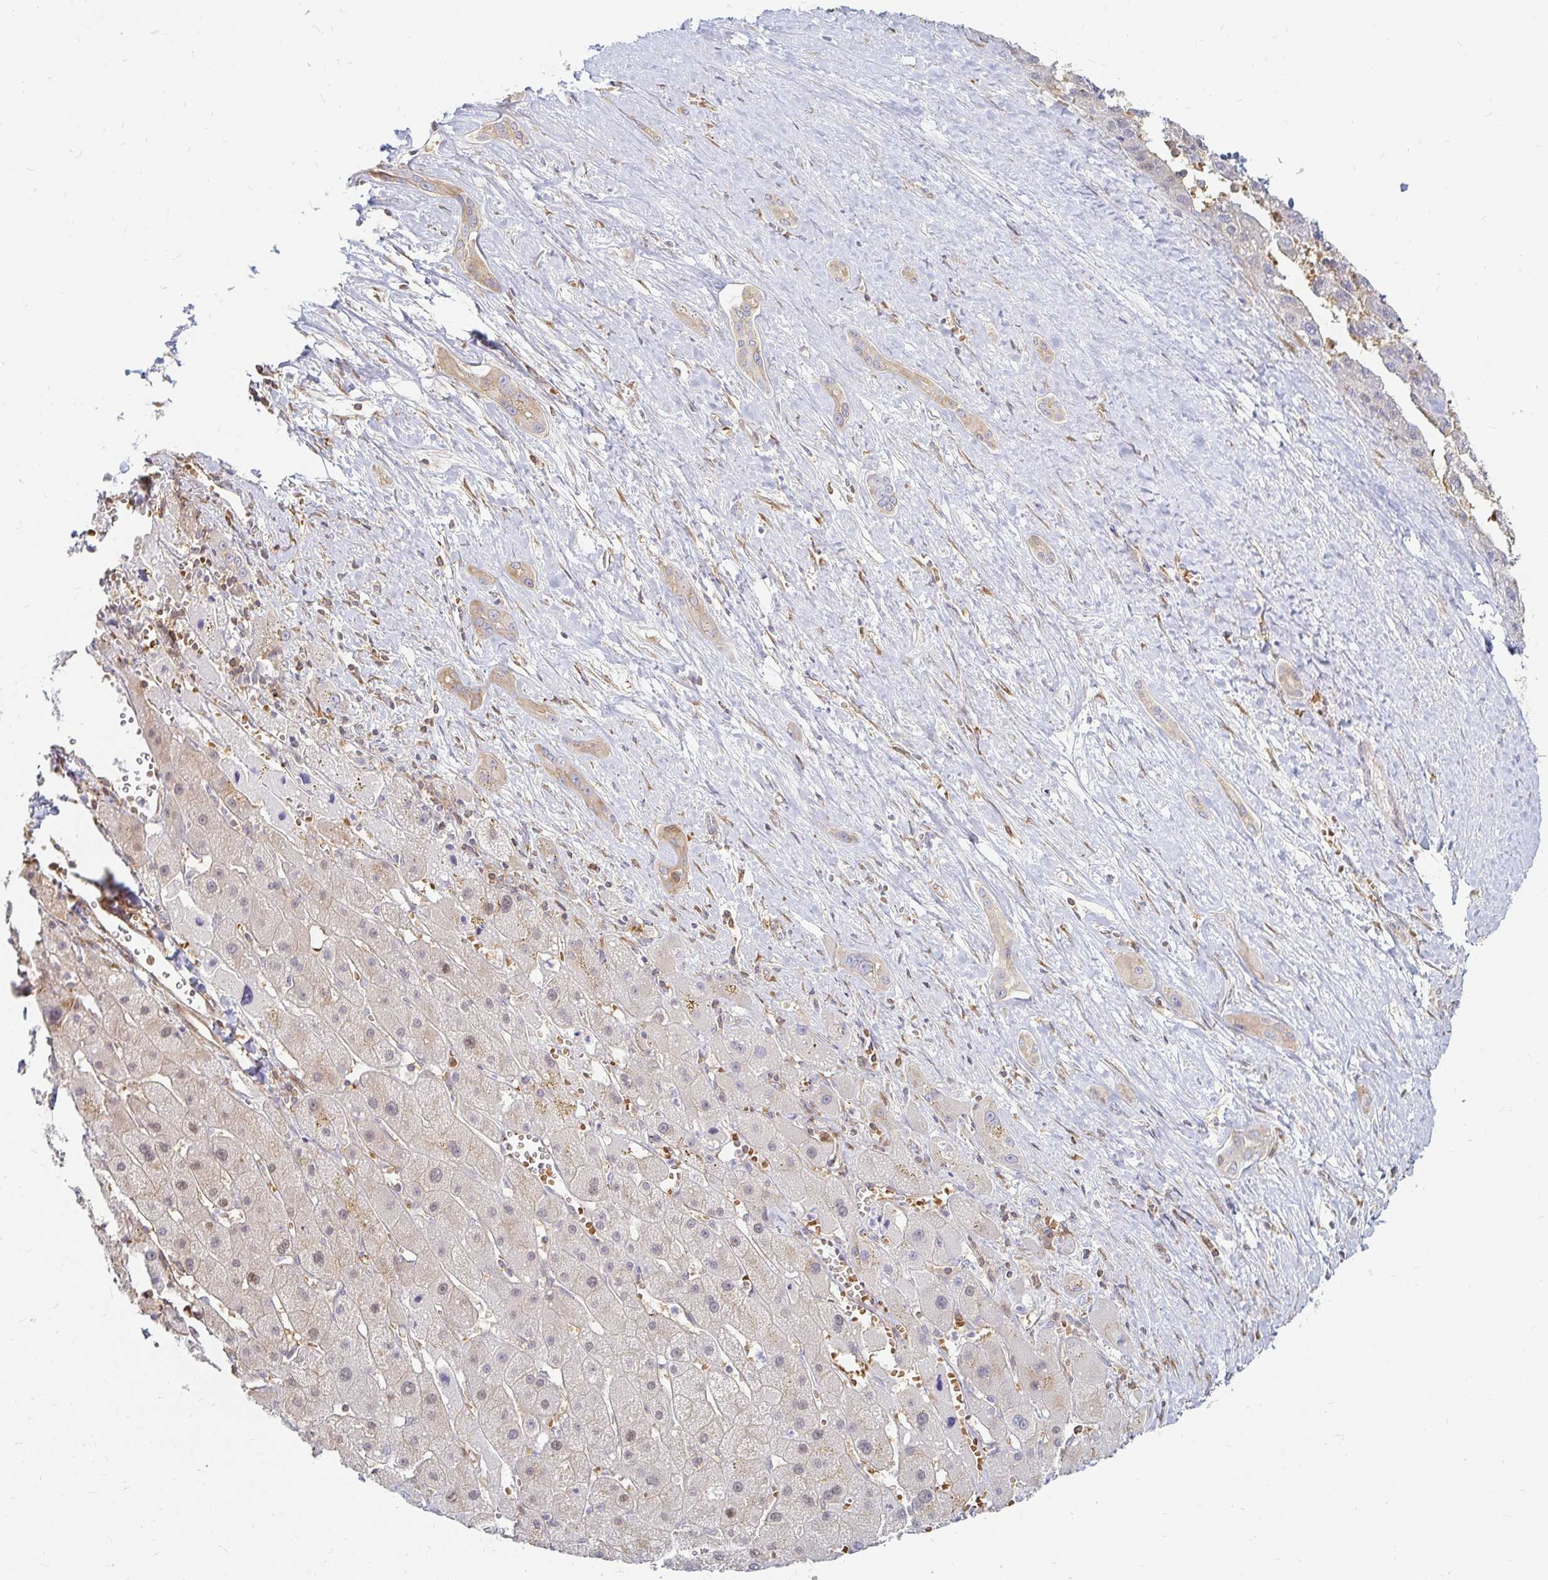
{"staining": {"intensity": "negative", "quantity": "none", "location": "none"}, "tissue": "liver cancer", "cell_type": "Tumor cells", "image_type": "cancer", "snomed": [{"axis": "morphology", "description": "Carcinoma, Hepatocellular, NOS"}, {"axis": "topography", "description": "Liver"}], "caption": "IHC photomicrograph of human liver hepatocellular carcinoma stained for a protein (brown), which exhibits no positivity in tumor cells.", "gene": "CAST", "patient": {"sex": "female", "age": 82}}